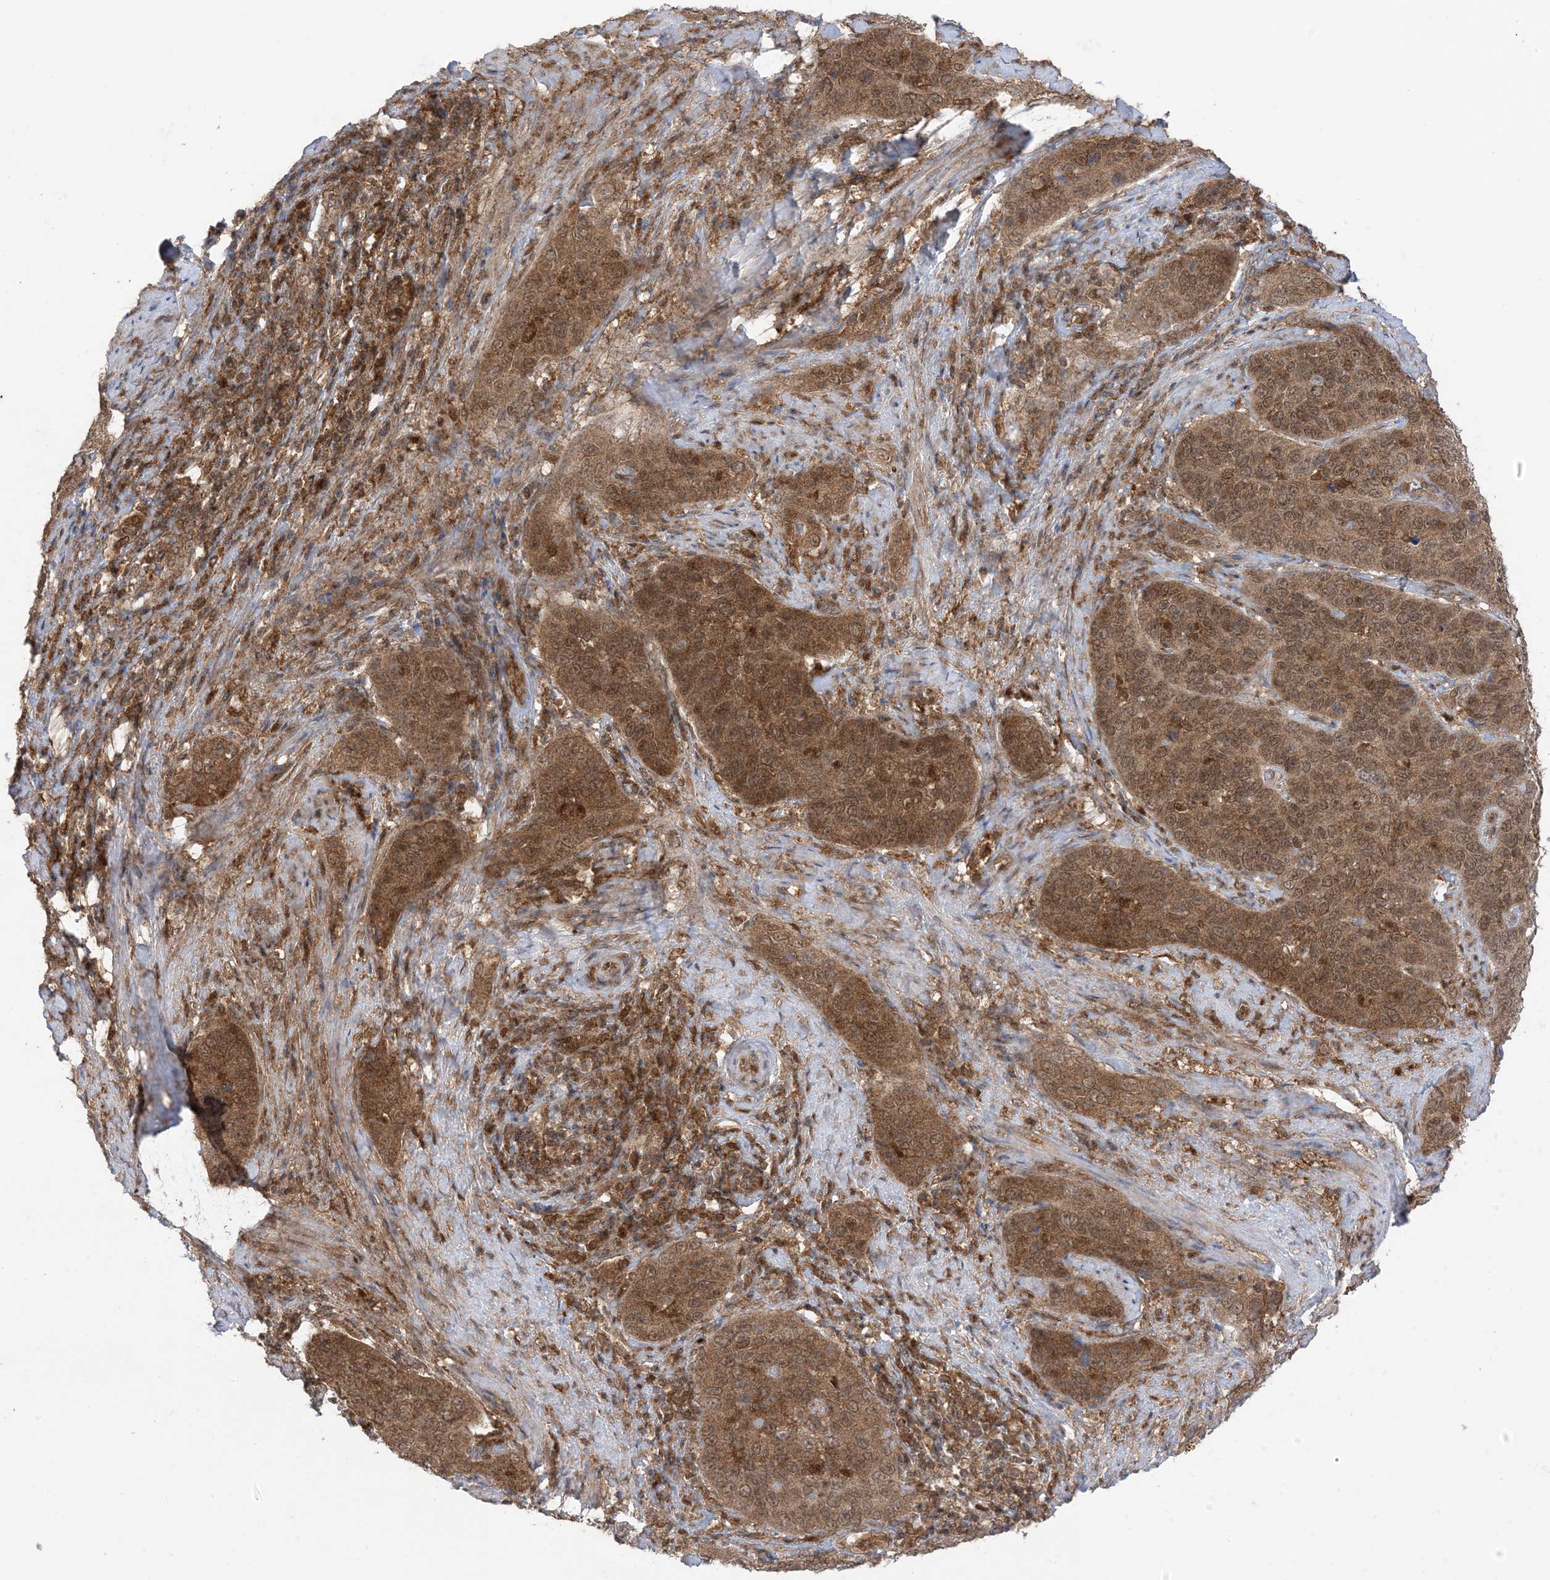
{"staining": {"intensity": "moderate", "quantity": ">75%", "location": "cytoplasmic/membranous,nuclear"}, "tissue": "cervical cancer", "cell_type": "Tumor cells", "image_type": "cancer", "snomed": [{"axis": "morphology", "description": "Squamous cell carcinoma, NOS"}, {"axis": "topography", "description": "Cervix"}], "caption": "A brown stain shows moderate cytoplasmic/membranous and nuclear positivity of a protein in human cervical cancer tumor cells.", "gene": "PTPA", "patient": {"sex": "female", "age": 60}}